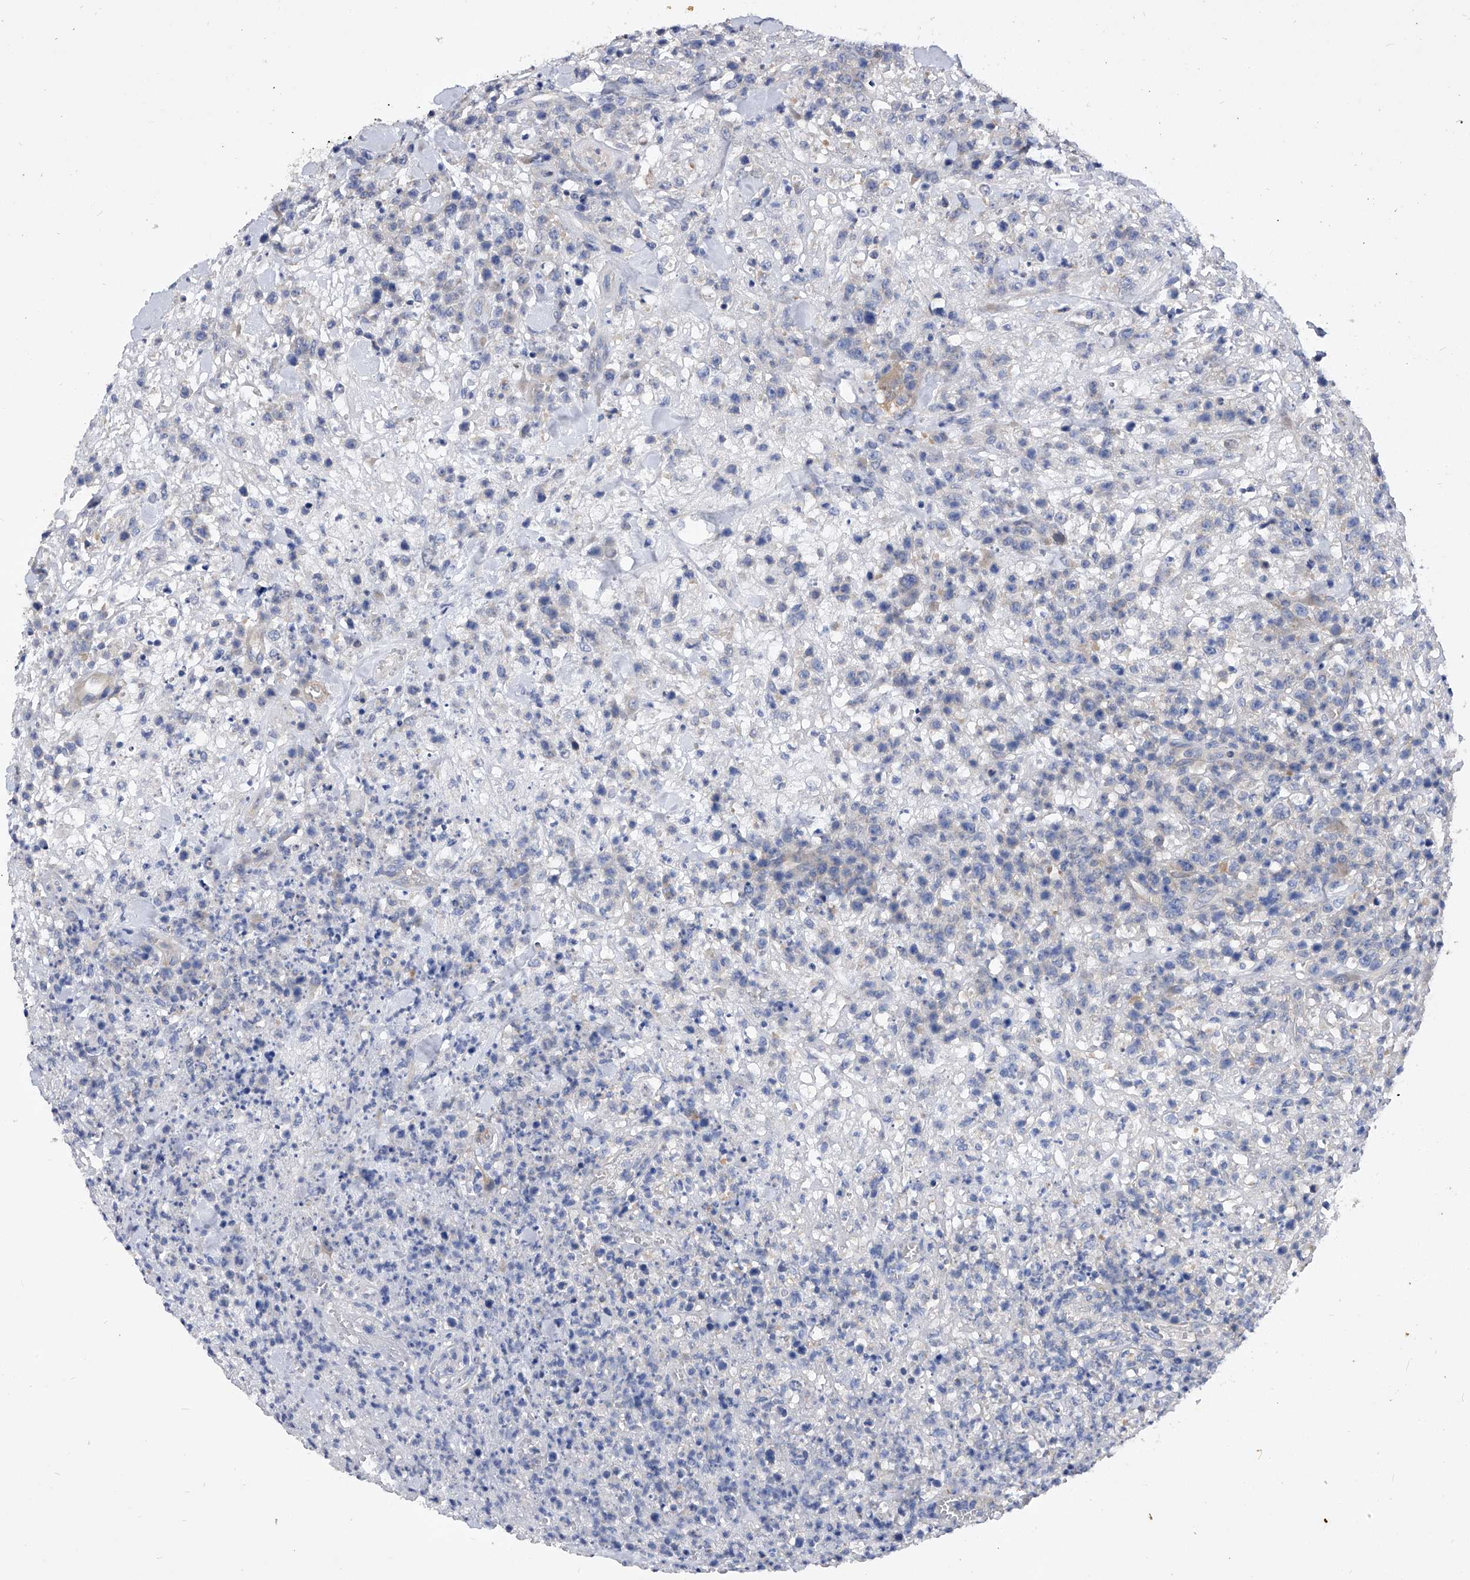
{"staining": {"intensity": "negative", "quantity": "none", "location": "none"}, "tissue": "lymphoma", "cell_type": "Tumor cells", "image_type": "cancer", "snomed": [{"axis": "morphology", "description": "Malignant lymphoma, non-Hodgkin's type, High grade"}, {"axis": "topography", "description": "Colon"}], "caption": "Human lymphoma stained for a protein using IHC shows no positivity in tumor cells.", "gene": "PPP5C", "patient": {"sex": "female", "age": 53}}